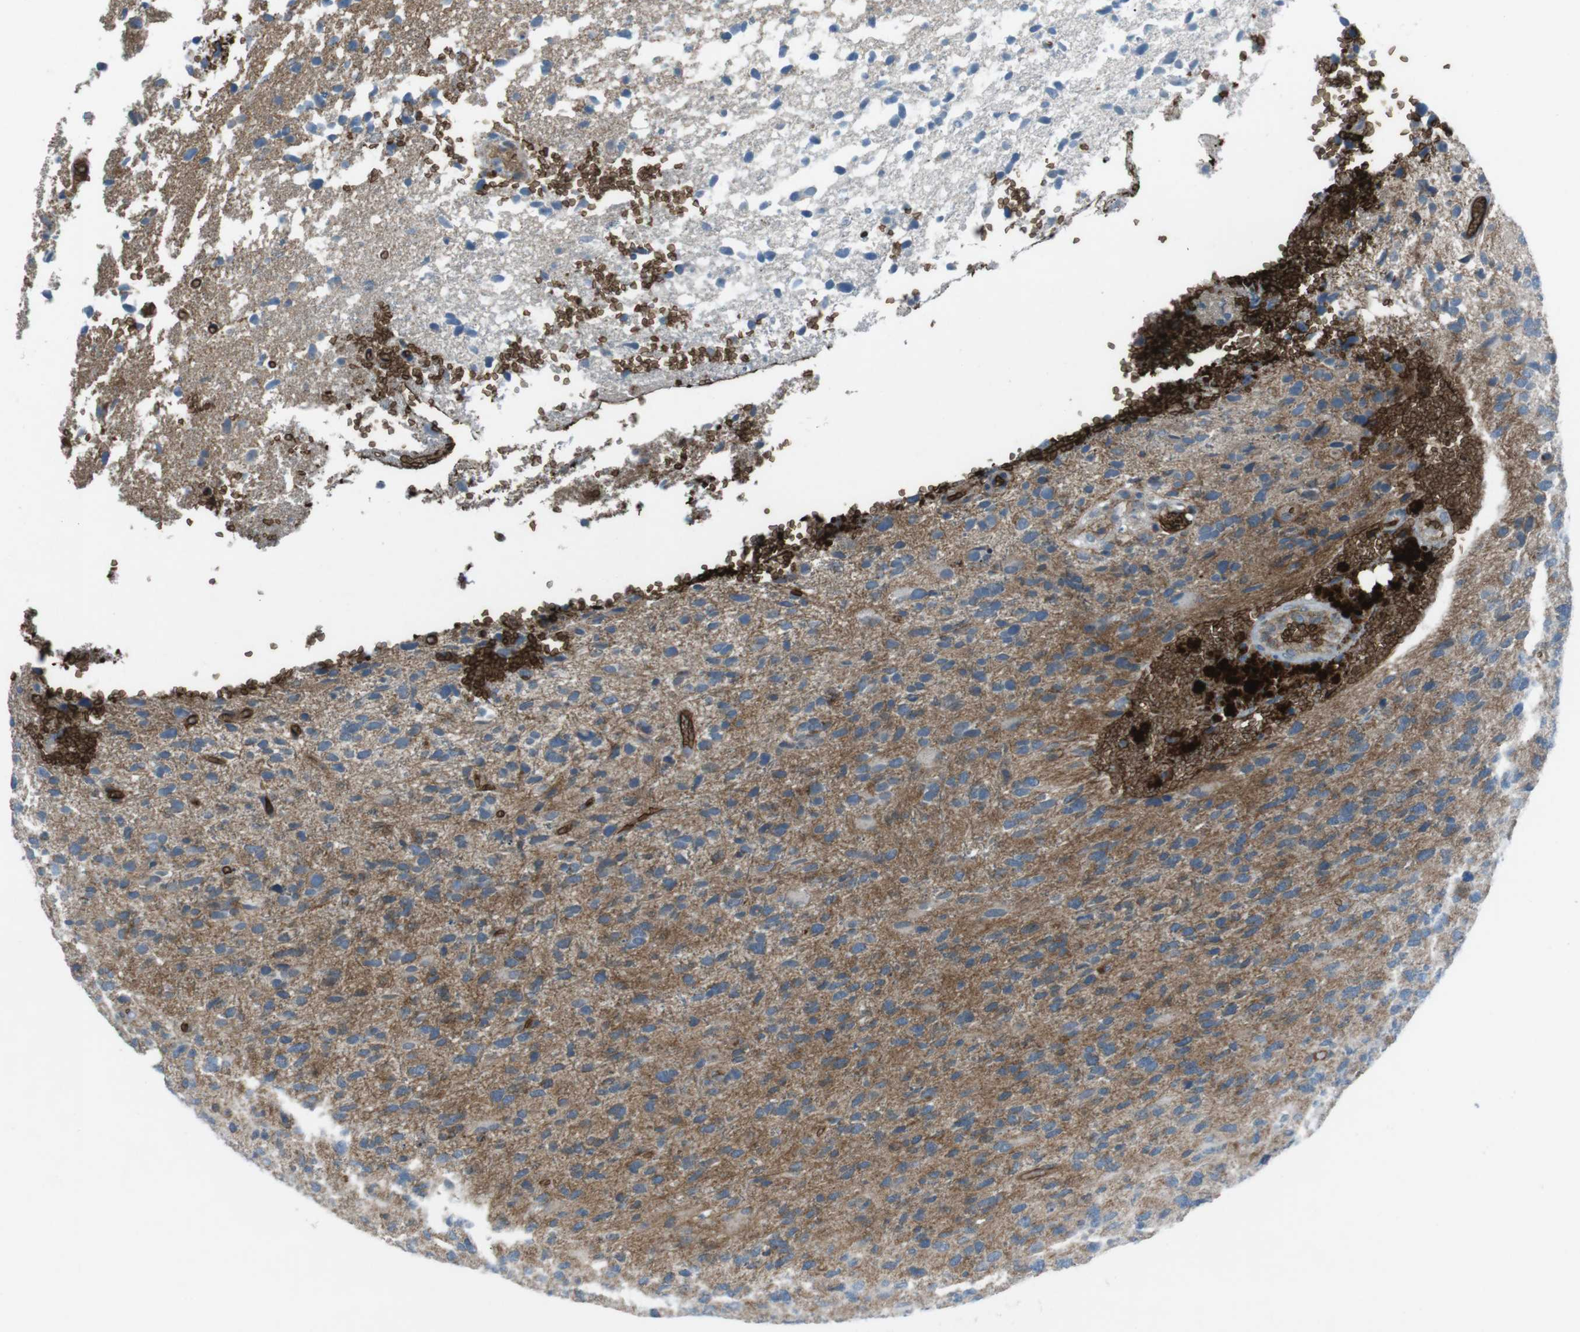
{"staining": {"intensity": "weak", "quantity": "<25%", "location": "cytoplasmic/membranous"}, "tissue": "glioma", "cell_type": "Tumor cells", "image_type": "cancer", "snomed": [{"axis": "morphology", "description": "Glioma, malignant, High grade"}, {"axis": "topography", "description": "Brain"}], "caption": "An image of glioma stained for a protein demonstrates no brown staining in tumor cells. Brightfield microscopy of IHC stained with DAB (3,3'-diaminobenzidine) (brown) and hematoxylin (blue), captured at high magnification.", "gene": "SPTA1", "patient": {"sex": "female", "age": 58}}